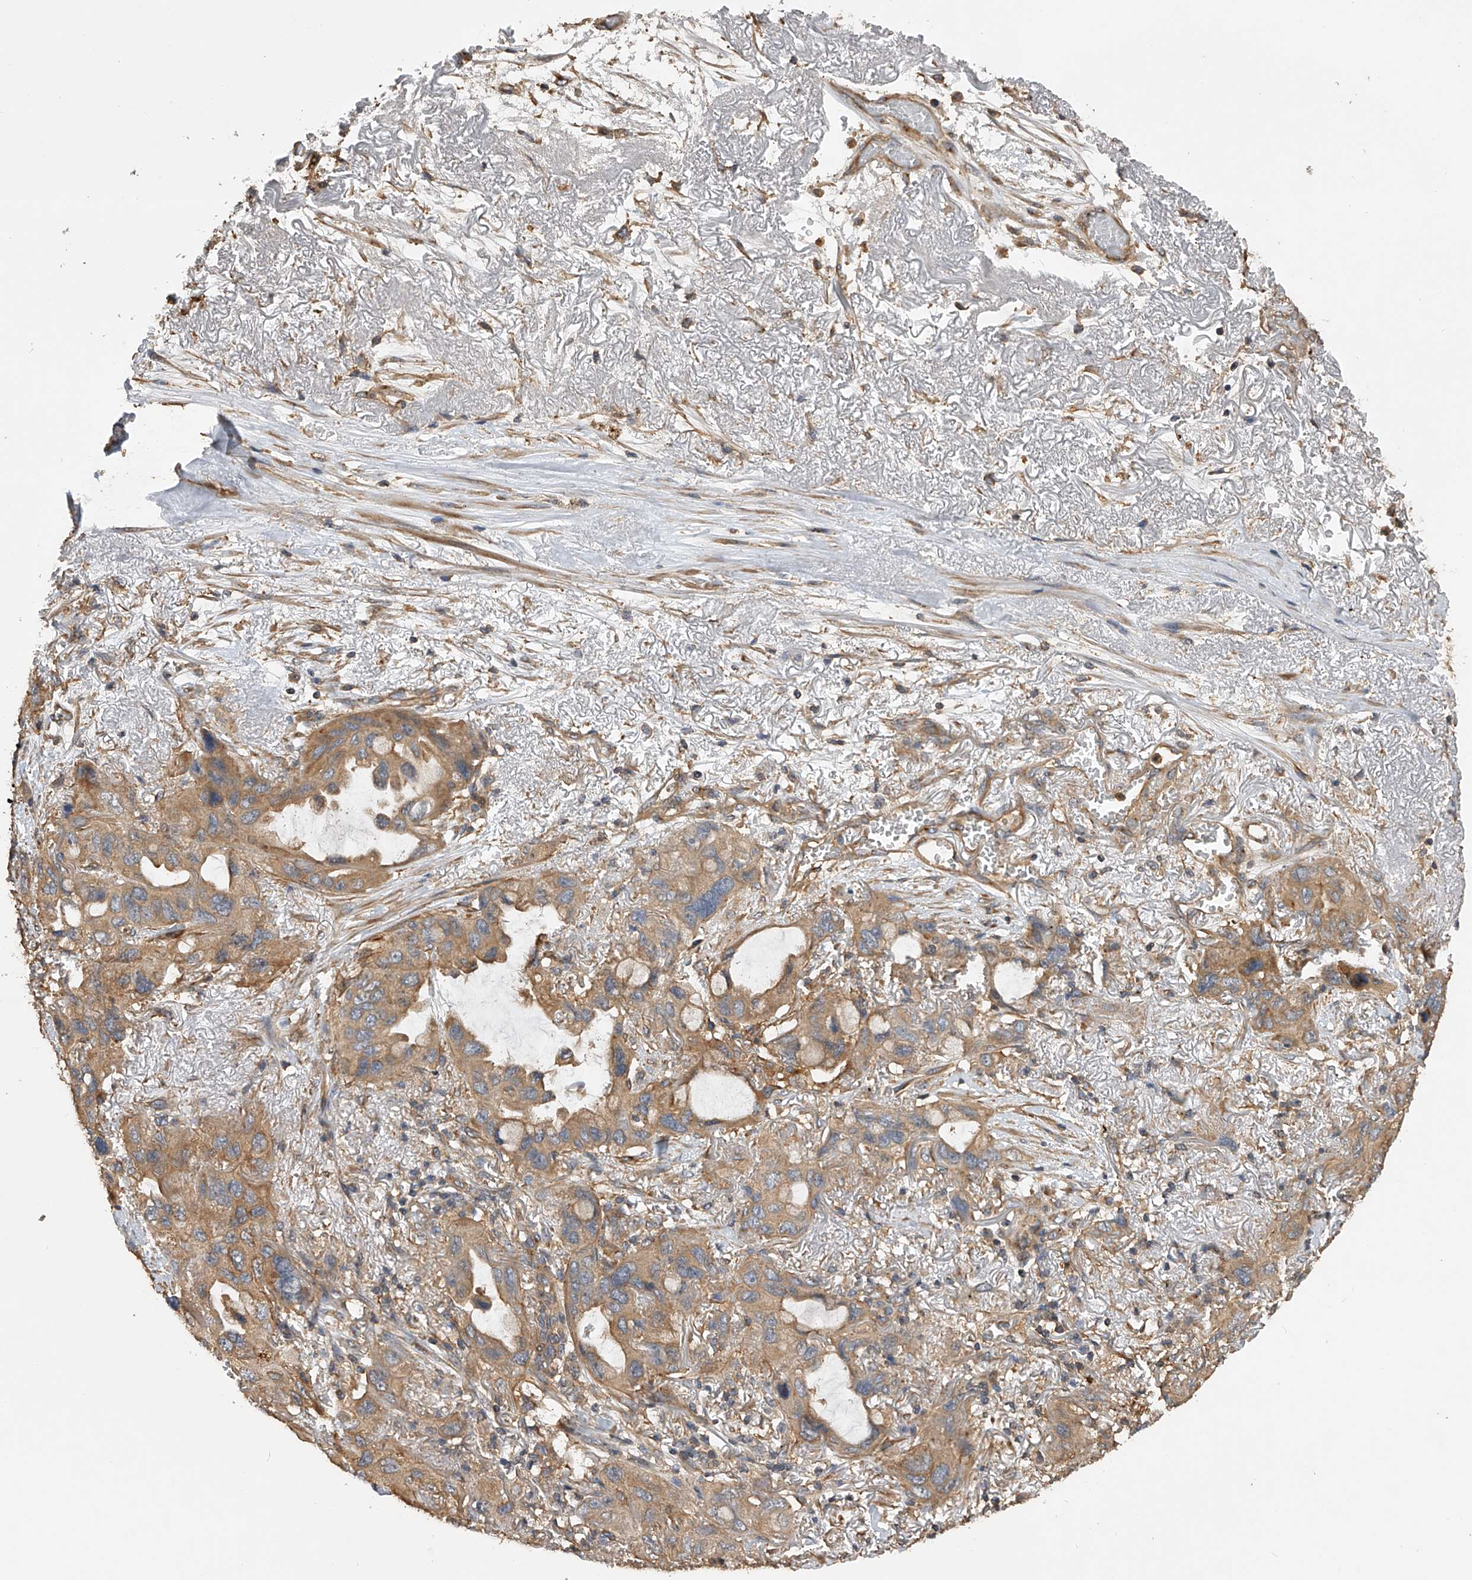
{"staining": {"intensity": "moderate", "quantity": ">75%", "location": "cytoplasmic/membranous"}, "tissue": "lung cancer", "cell_type": "Tumor cells", "image_type": "cancer", "snomed": [{"axis": "morphology", "description": "Squamous cell carcinoma, NOS"}, {"axis": "topography", "description": "Lung"}], "caption": "Immunohistochemistry (IHC) of lung squamous cell carcinoma shows medium levels of moderate cytoplasmic/membranous staining in approximately >75% of tumor cells.", "gene": "PTPRA", "patient": {"sex": "female", "age": 73}}